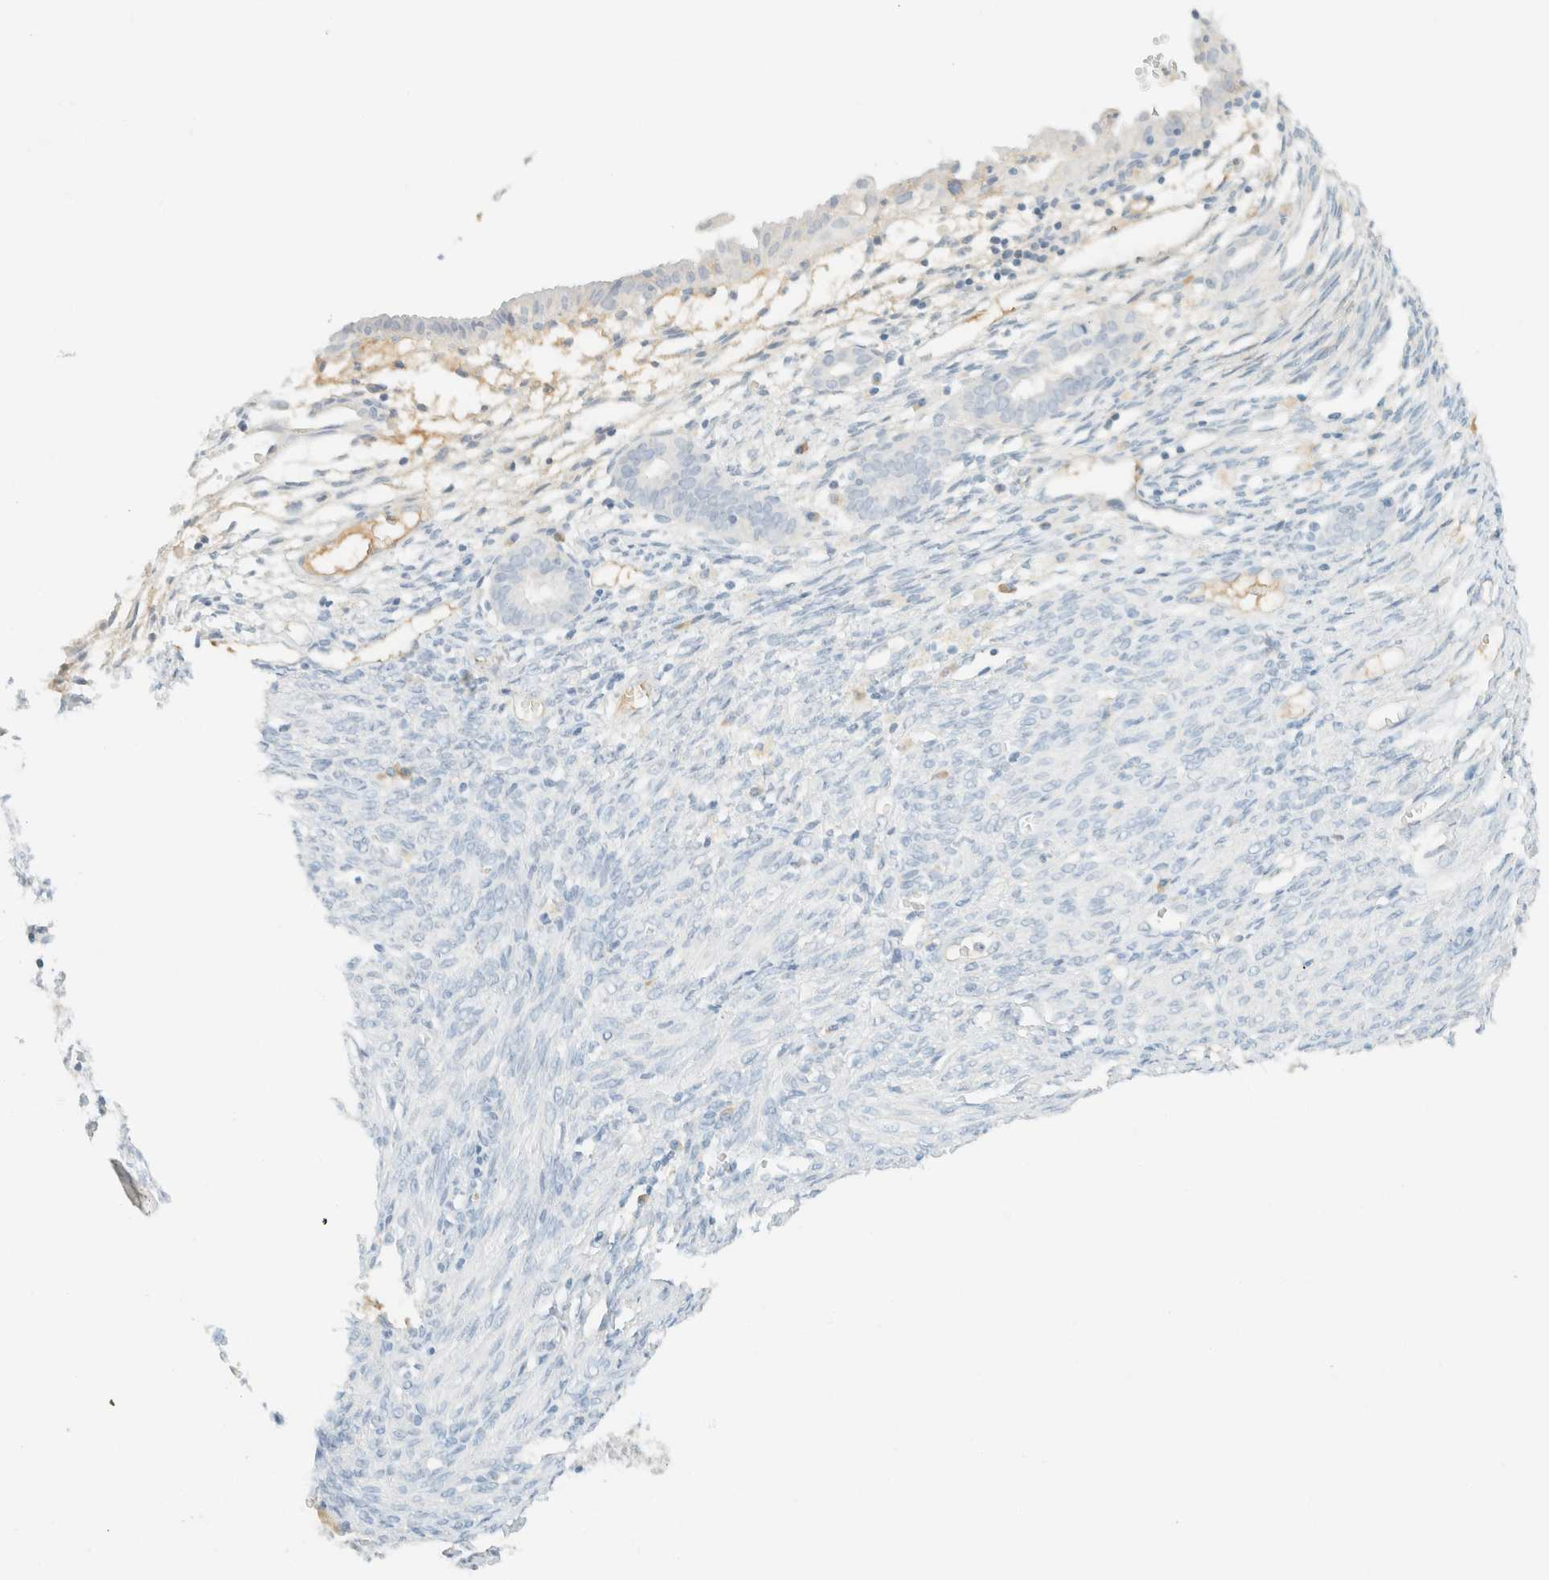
{"staining": {"intensity": "negative", "quantity": "none", "location": "none"}, "tissue": "cervical cancer", "cell_type": "Tumor cells", "image_type": "cancer", "snomed": [{"axis": "morphology", "description": "Normal tissue, NOS"}, {"axis": "morphology", "description": "Adenocarcinoma, NOS"}, {"axis": "topography", "description": "Cervix"}, {"axis": "topography", "description": "Endometrium"}], "caption": "Tumor cells show no significant protein positivity in cervical cancer (adenocarcinoma).", "gene": "GPA33", "patient": {"sex": "female", "age": 86}}